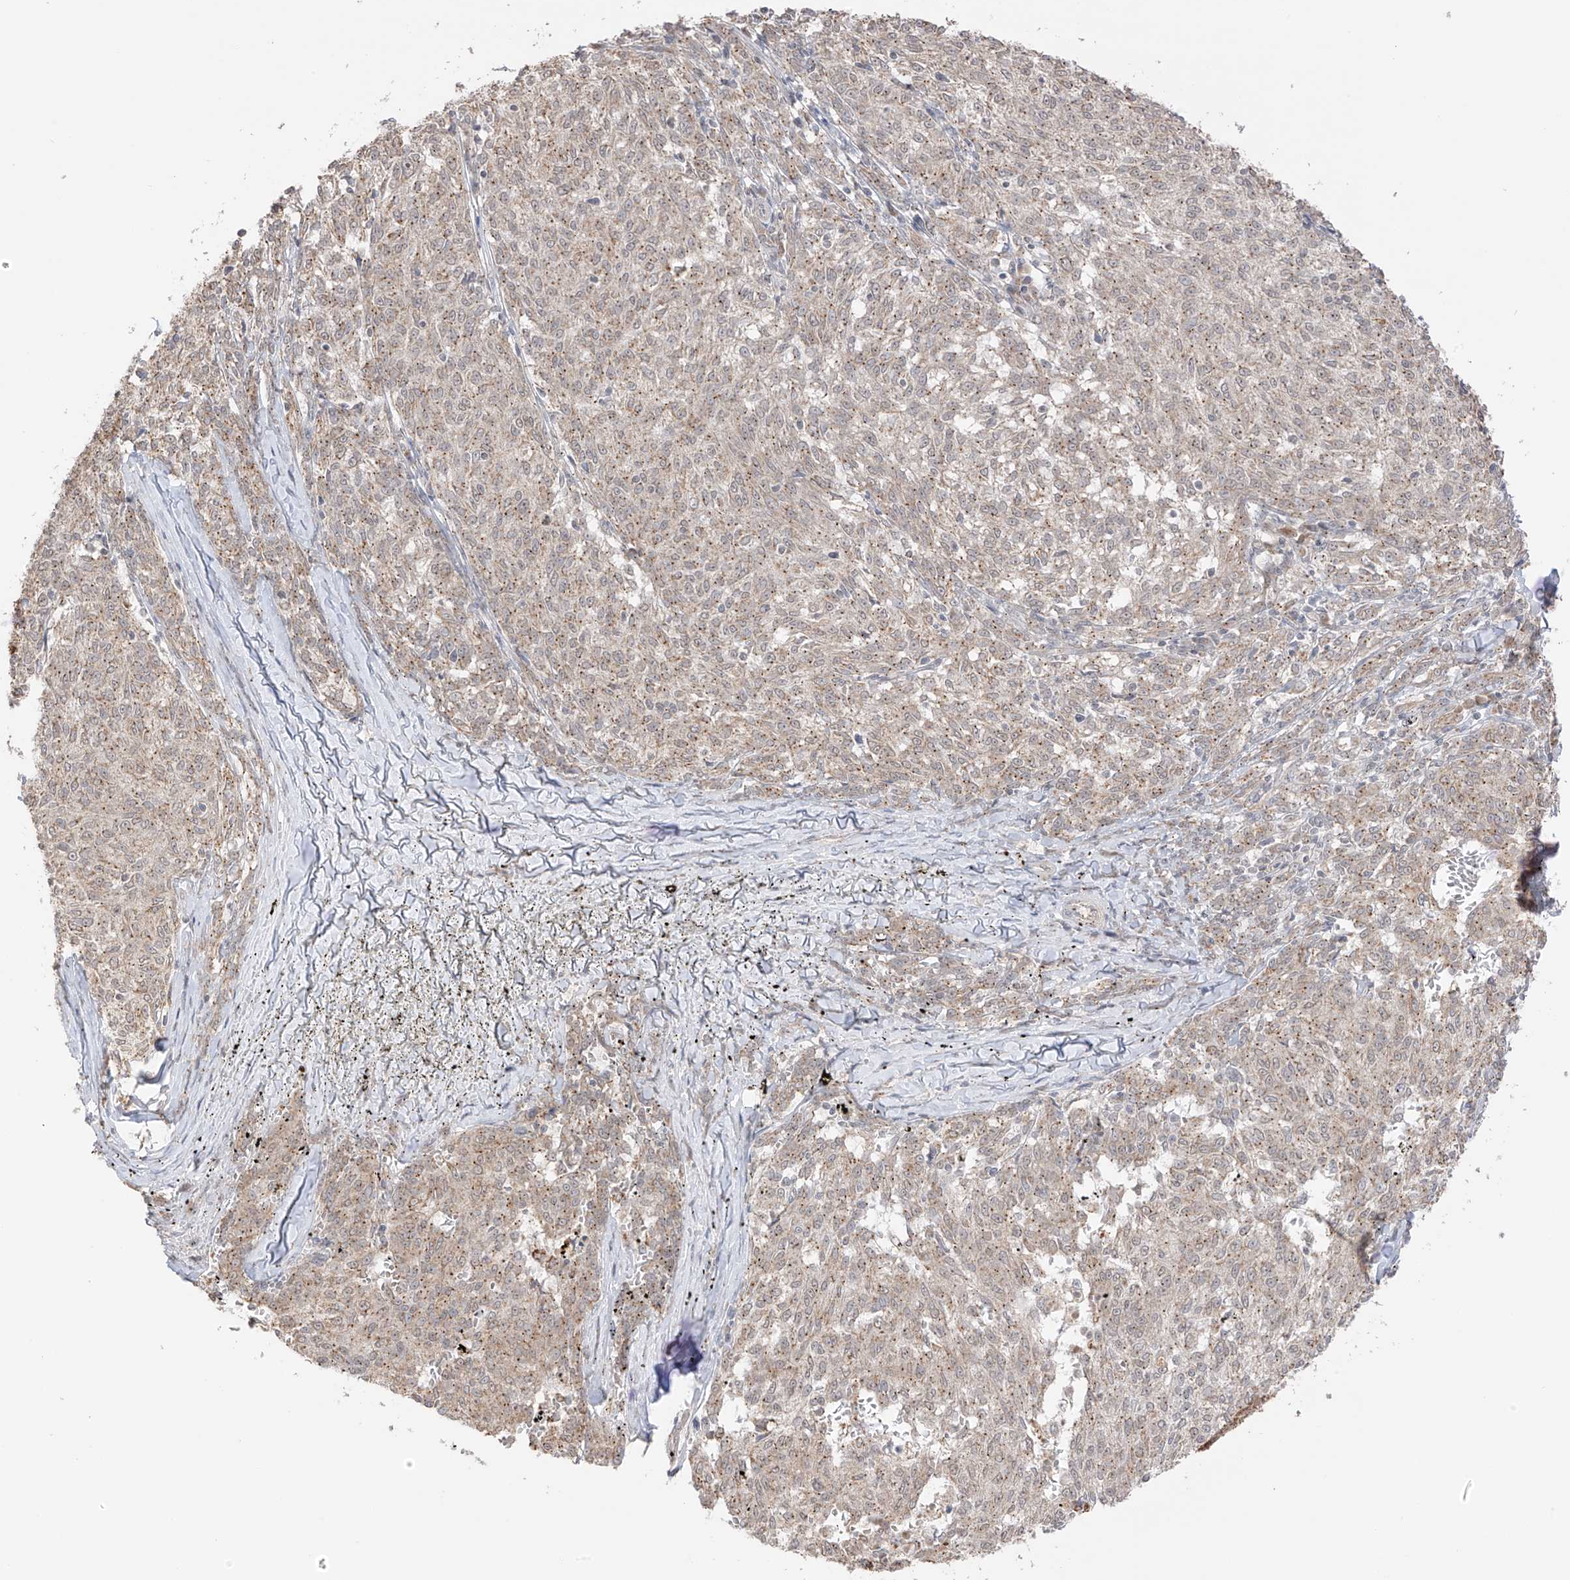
{"staining": {"intensity": "moderate", "quantity": "25%-75%", "location": "cytoplasmic/membranous"}, "tissue": "melanoma", "cell_type": "Tumor cells", "image_type": "cancer", "snomed": [{"axis": "morphology", "description": "Malignant melanoma, NOS"}, {"axis": "topography", "description": "Skin"}], "caption": "IHC micrograph of neoplastic tissue: human melanoma stained using IHC exhibits medium levels of moderate protein expression localized specifically in the cytoplasmic/membranous of tumor cells, appearing as a cytoplasmic/membranous brown color.", "gene": "N4BP3", "patient": {"sex": "female", "age": 72}}